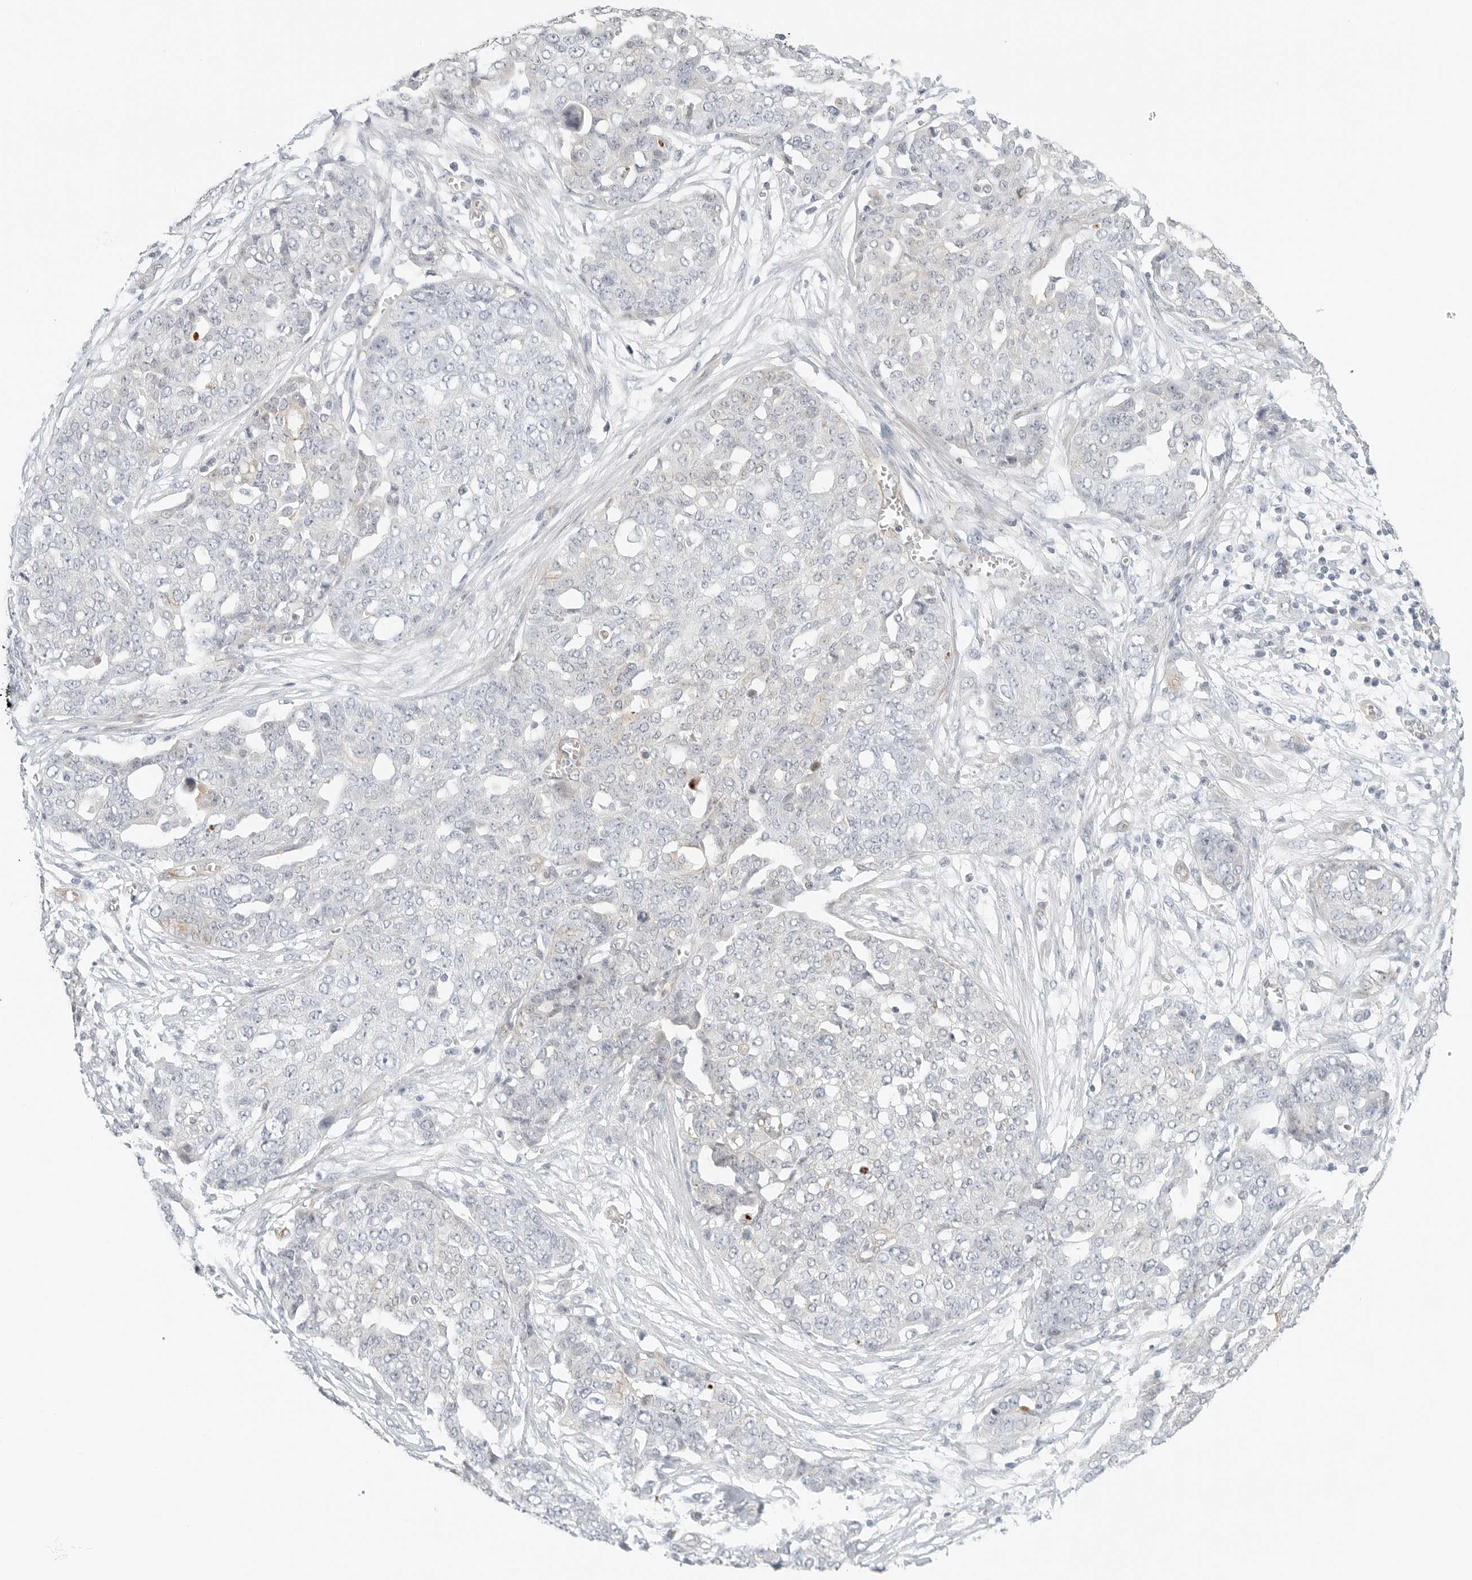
{"staining": {"intensity": "negative", "quantity": "none", "location": "none"}, "tissue": "ovarian cancer", "cell_type": "Tumor cells", "image_type": "cancer", "snomed": [{"axis": "morphology", "description": "Cystadenocarcinoma, serous, NOS"}, {"axis": "topography", "description": "Soft tissue"}, {"axis": "topography", "description": "Ovary"}], "caption": "This is an IHC histopathology image of human ovarian cancer (serous cystadenocarcinoma). There is no positivity in tumor cells.", "gene": "IQCC", "patient": {"sex": "female", "age": 57}}